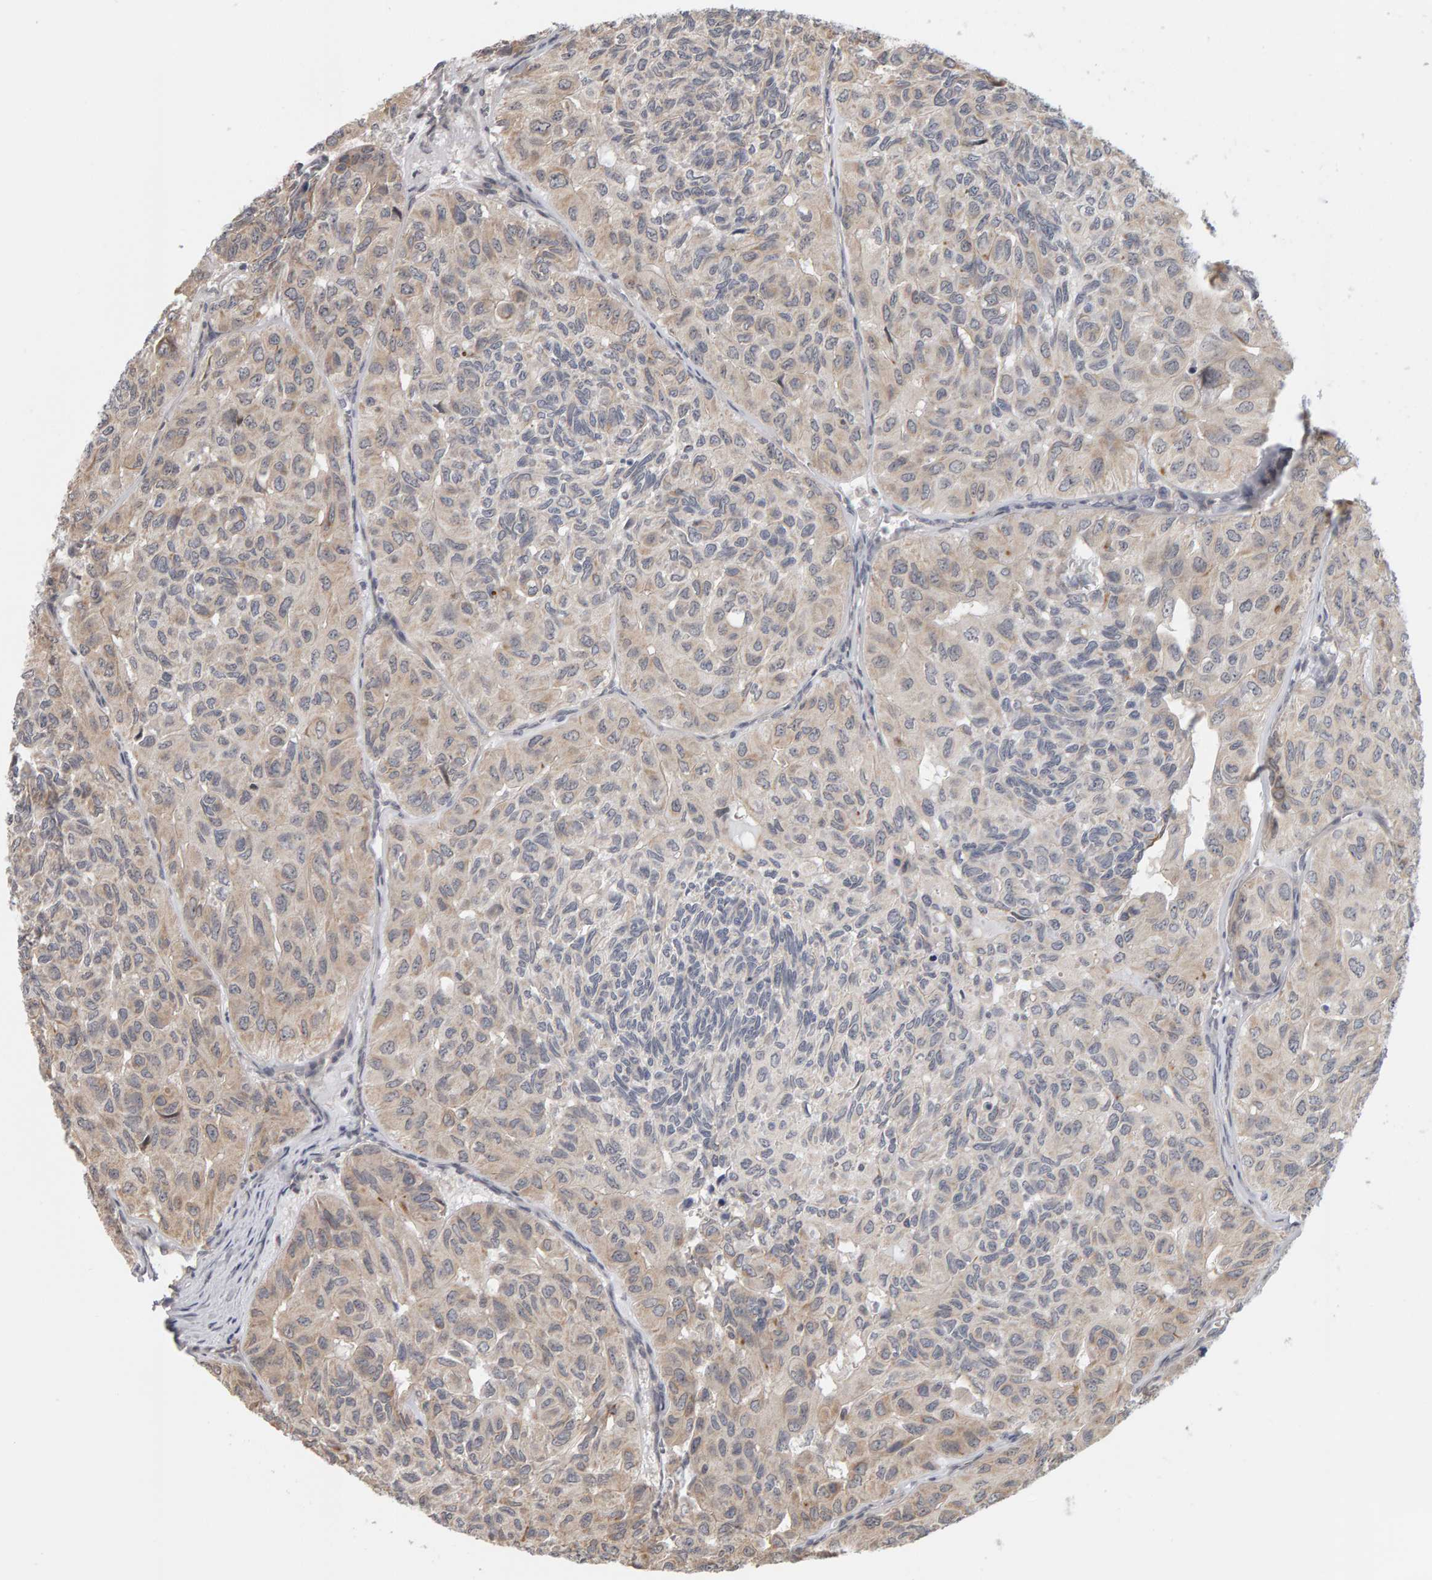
{"staining": {"intensity": "weak", "quantity": ">75%", "location": "cytoplasmic/membranous"}, "tissue": "head and neck cancer", "cell_type": "Tumor cells", "image_type": "cancer", "snomed": [{"axis": "morphology", "description": "Adenocarcinoma, NOS"}, {"axis": "topography", "description": "Salivary gland, NOS"}, {"axis": "topography", "description": "Head-Neck"}], "caption": "IHC (DAB) staining of human head and neck cancer reveals weak cytoplasmic/membranous protein staining in approximately >75% of tumor cells. Nuclei are stained in blue.", "gene": "MSRA", "patient": {"sex": "female", "age": 76}}